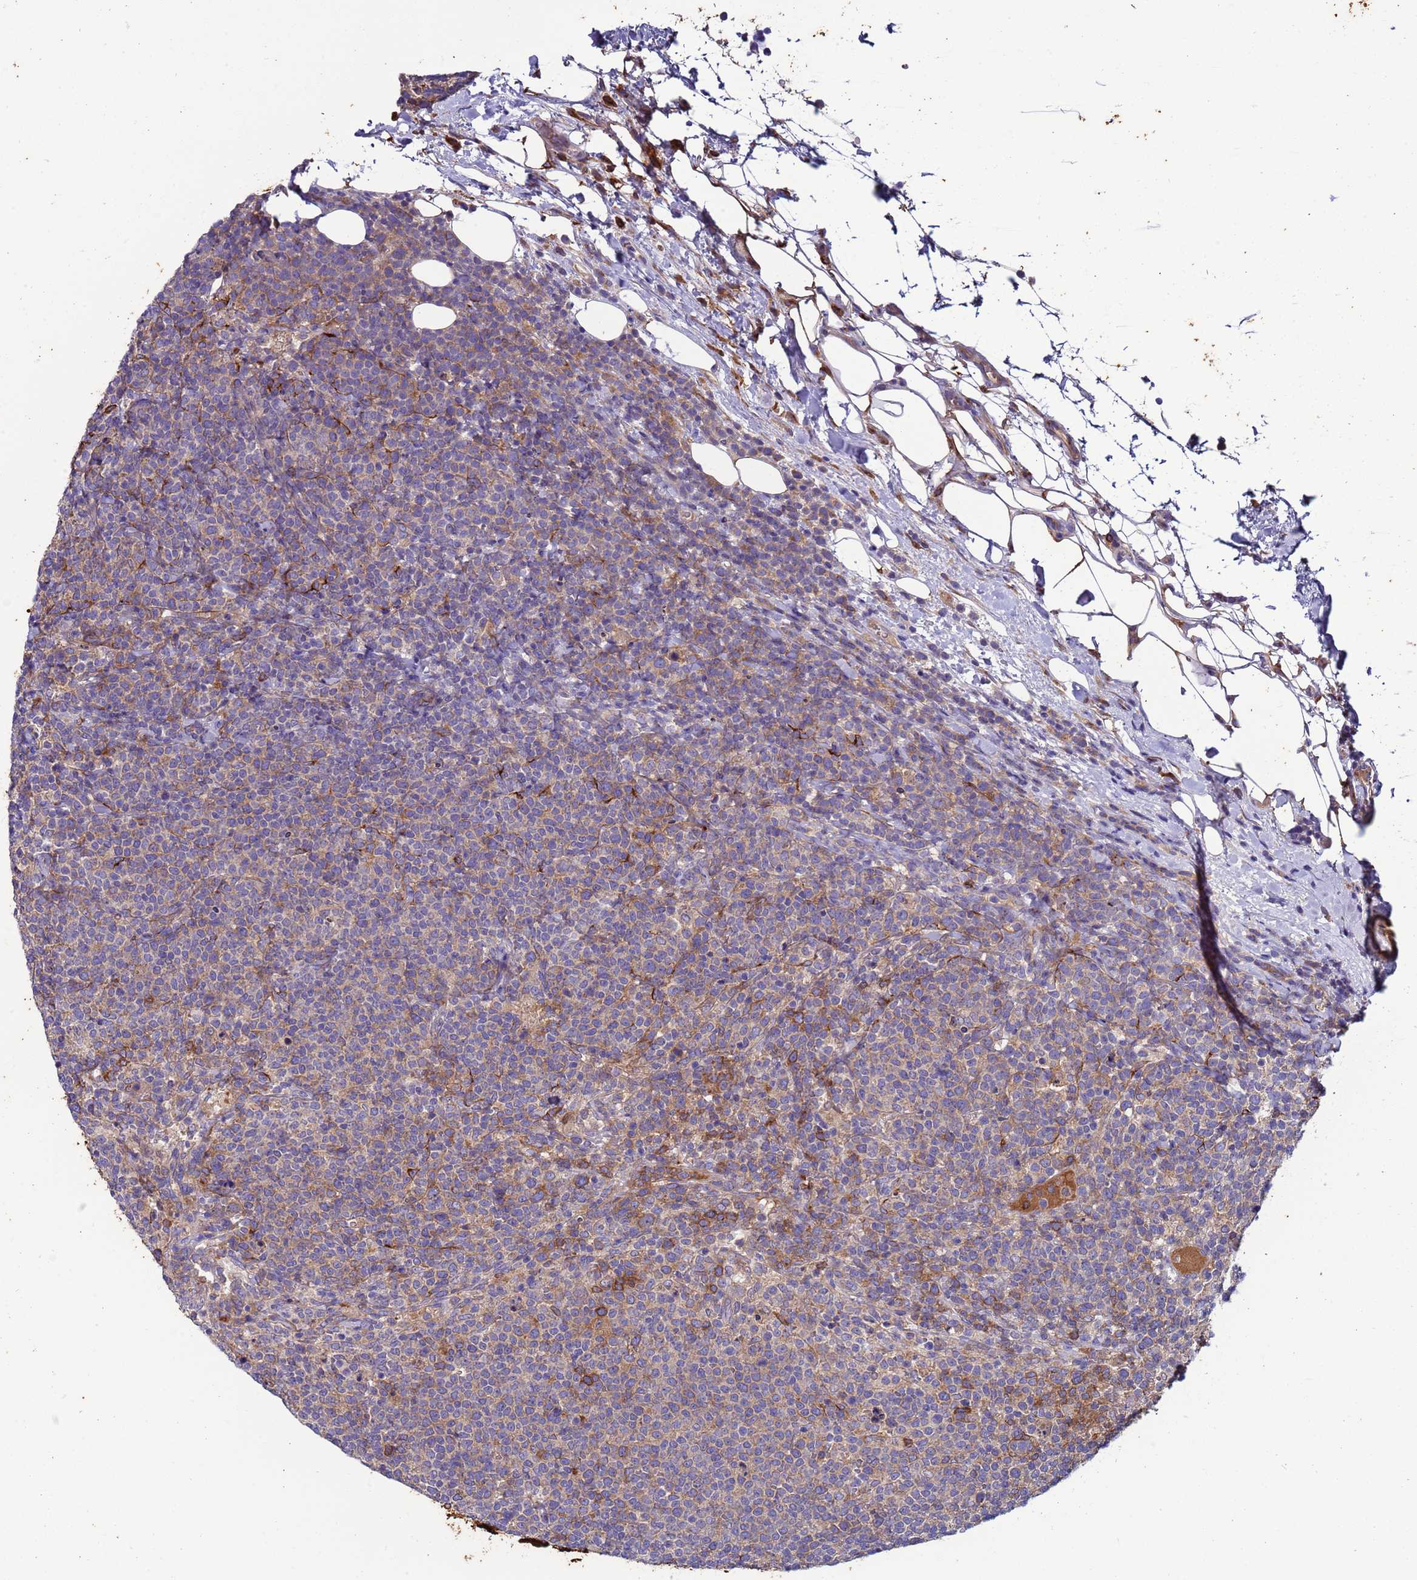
{"staining": {"intensity": "moderate", "quantity": "<25%", "location": "cytoplasmic/membranous"}, "tissue": "lymphoma", "cell_type": "Tumor cells", "image_type": "cancer", "snomed": [{"axis": "morphology", "description": "Malignant lymphoma, non-Hodgkin's type, High grade"}, {"axis": "topography", "description": "Lymph node"}], "caption": "Immunohistochemical staining of malignant lymphoma, non-Hodgkin's type (high-grade) displays moderate cytoplasmic/membranous protein staining in approximately <25% of tumor cells. (Stains: DAB (3,3'-diaminobenzidine) in brown, nuclei in blue, Microscopy: brightfield microscopy at high magnification).", "gene": "PAQR7", "patient": {"sex": "male", "age": 61}}